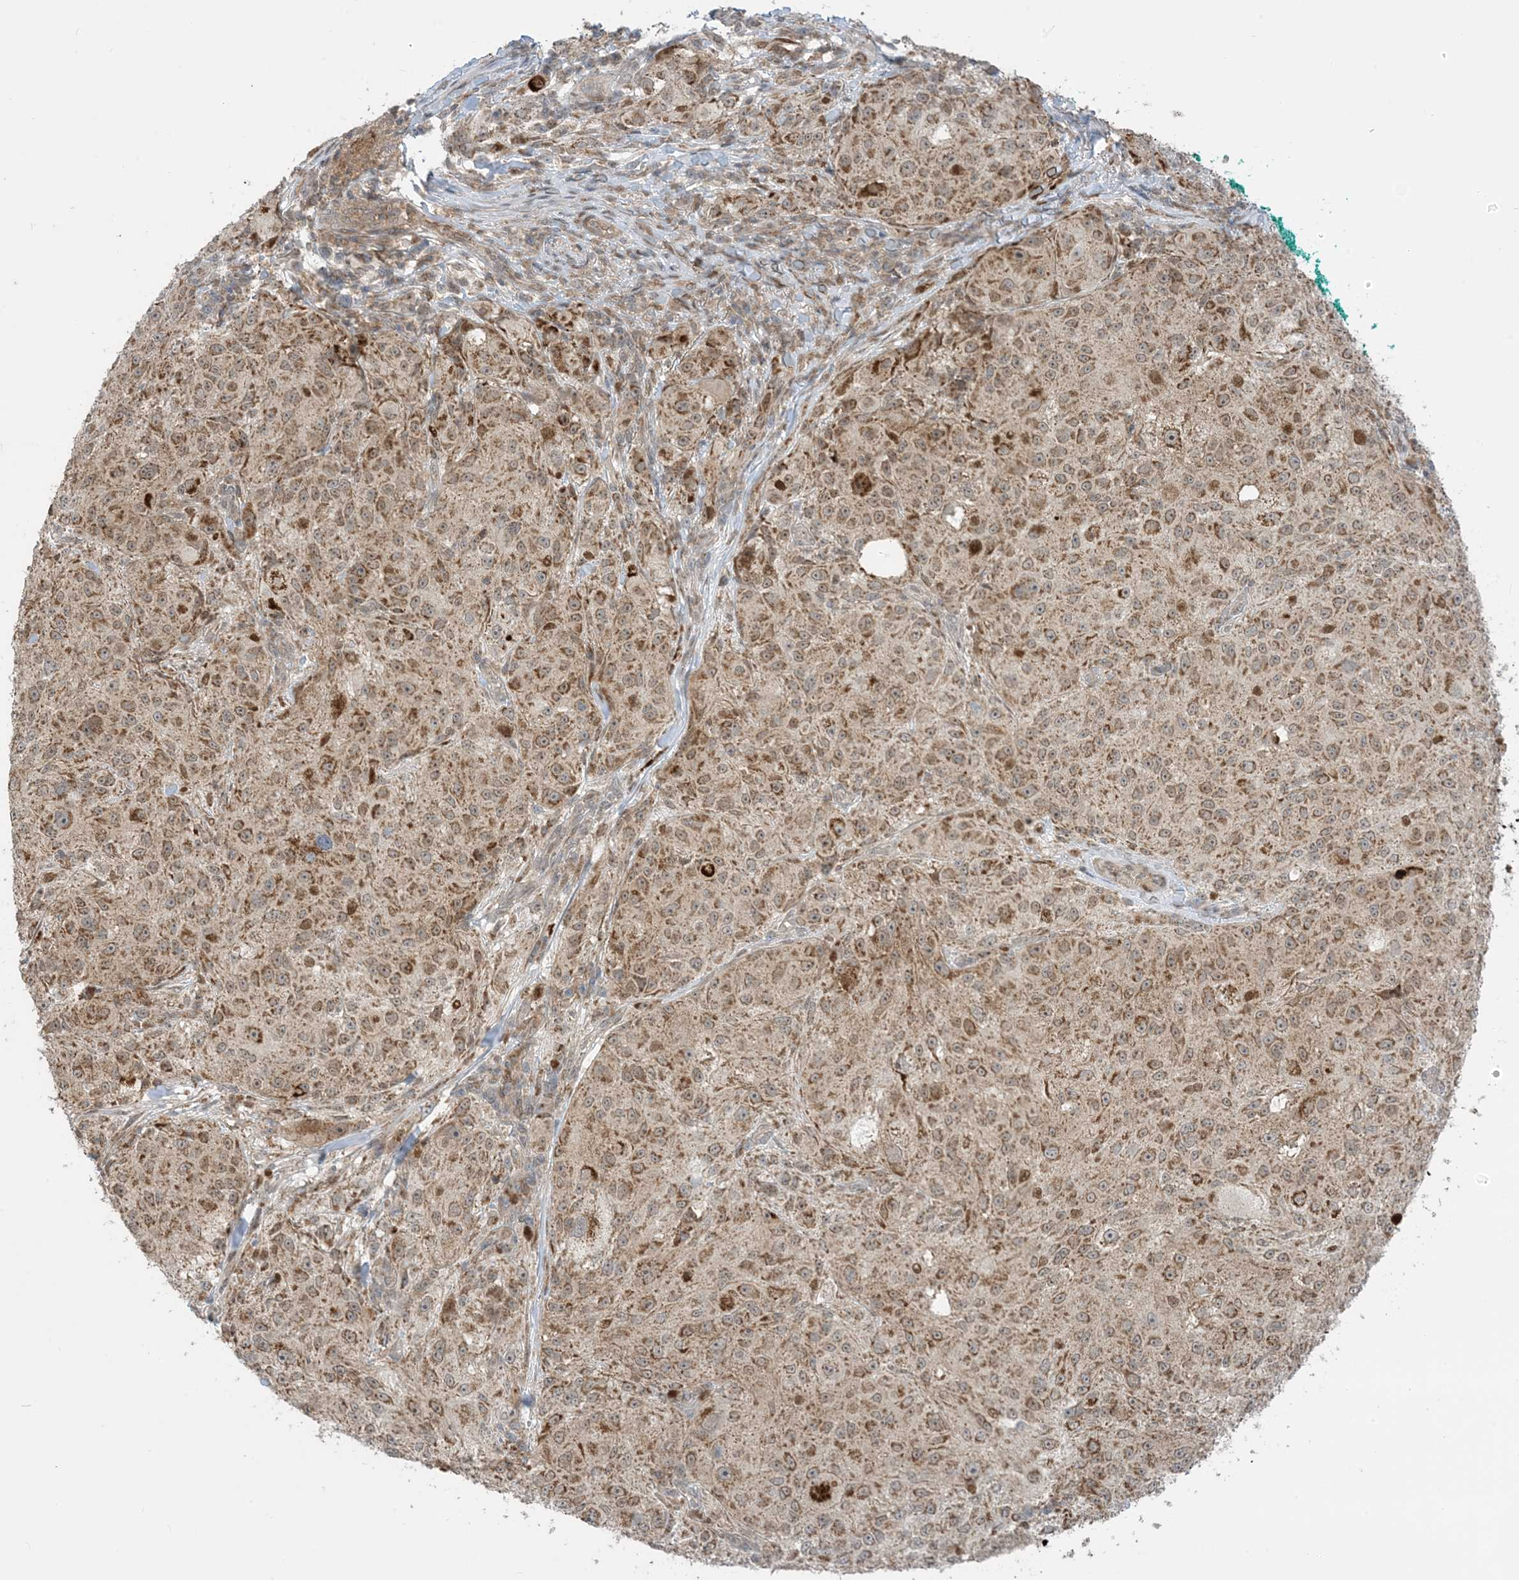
{"staining": {"intensity": "moderate", "quantity": ">75%", "location": "cytoplasmic/membranous"}, "tissue": "melanoma", "cell_type": "Tumor cells", "image_type": "cancer", "snomed": [{"axis": "morphology", "description": "Necrosis, NOS"}, {"axis": "morphology", "description": "Malignant melanoma, NOS"}, {"axis": "topography", "description": "Skin"}], "caption": "Immunohistochemistry image of neoplastic tissue: malignant melanoma stained using immunohistochemistry (IHC) exhibits medium levels of moderate protein expression localized specifically in the cytoplasmic/membranous of tumor cells, appearing as a cytoplasmic/membranous brown color.", "gene": "PHLDB2", "patient": {"sex": "female", "age": 87}}